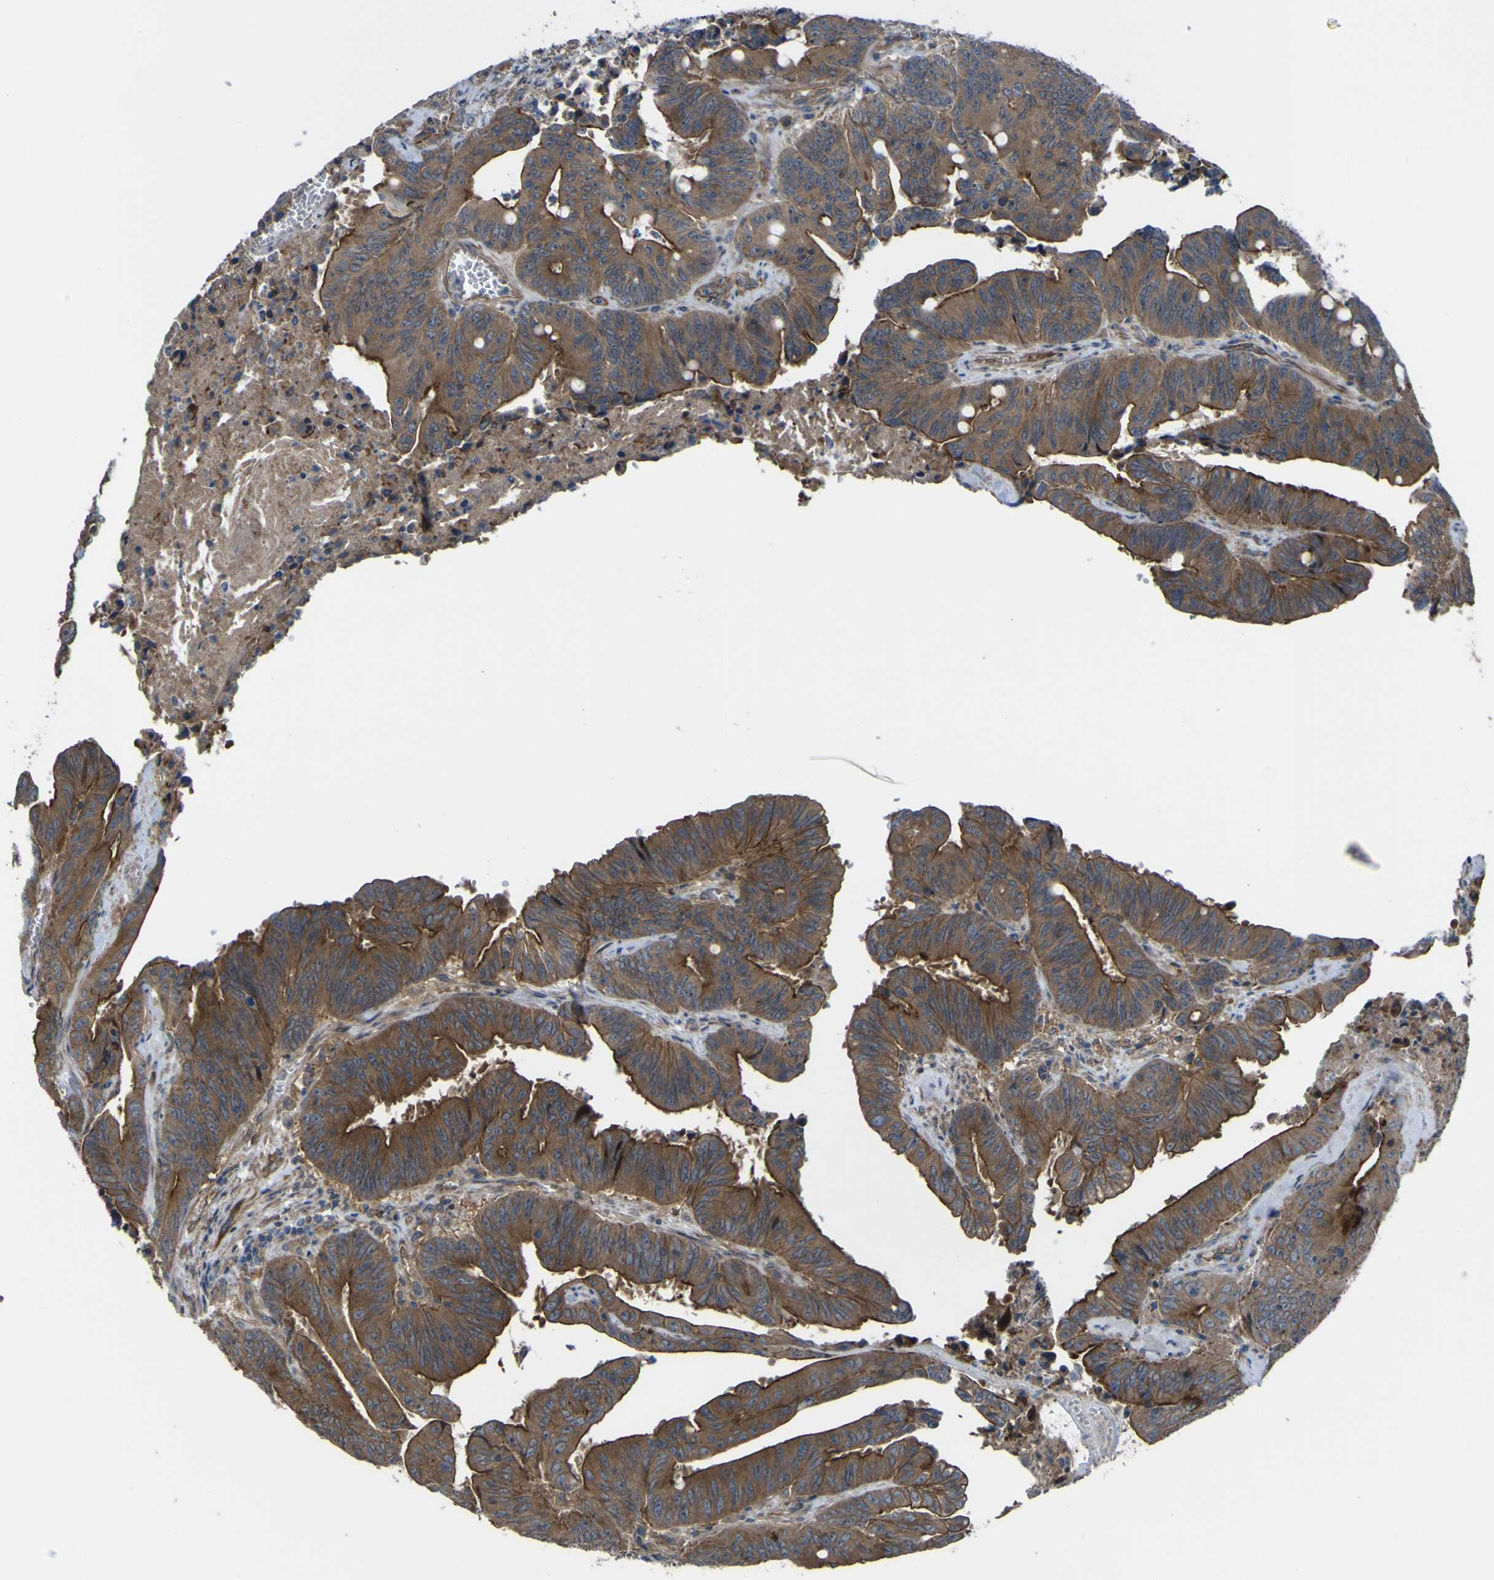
{"staining": {"intensity": "moderate", "quantity": ">75%", "location": "cytoplasmic/membranous"}, "tissue": "colorectal cancer", "cell_type": "Tumor cells", "image_type": "cancer", "snomed": [{"axis": "morphology", "description": "Adenocarcinoma, NOS"}, {"axis": "topography", "description": "Colon"}], "caption": "Tumor cells show moderate cytoplasmic/membranous expression in approximately >75% of cells in colorectal adenocarcinoma.", "gene": "FBXO30", "patient": {"sex": "male", "age": 45}}